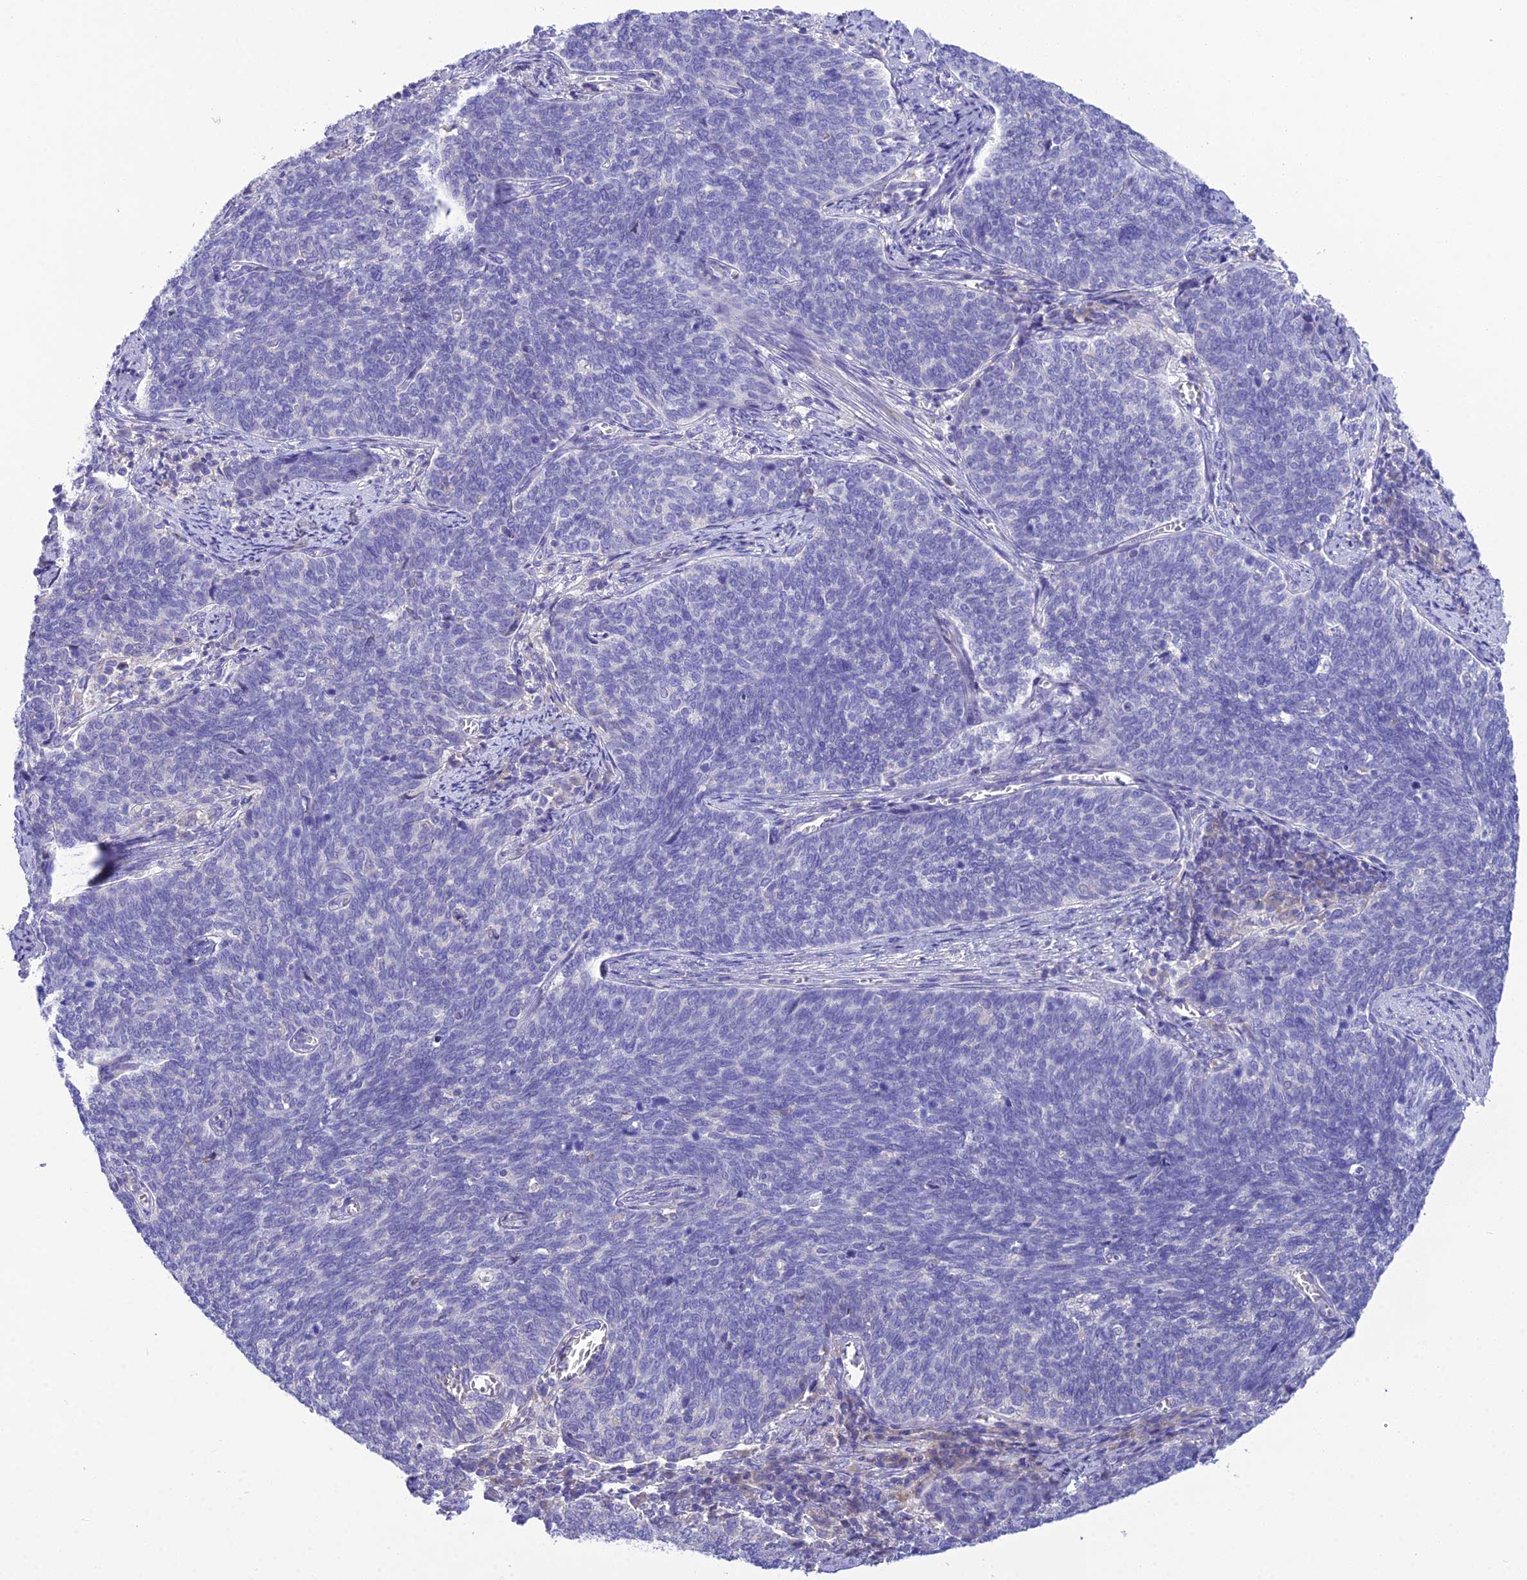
{"staining": {"intensity": "negative", "quantity": "none", "location": "none"}, "tissue": "cervical cancer", "cell_type": "Tumor cells", "image_type": "cancer", "snomed": [{"axis": "morphology", "description": "Squamous cell carcinoma, NOS"}, {"axis": "topography", "description": "Cervix"}], "caption": "Immunohistochemistry (IHC) histopathology image of neoplastic tissue: cervical squamous cell carcinoma stained with DAB exhibits no significant protein staining in tumor cells.", "gene": "KIAA0408", "patient": {"sex": "female", "age": 39}}